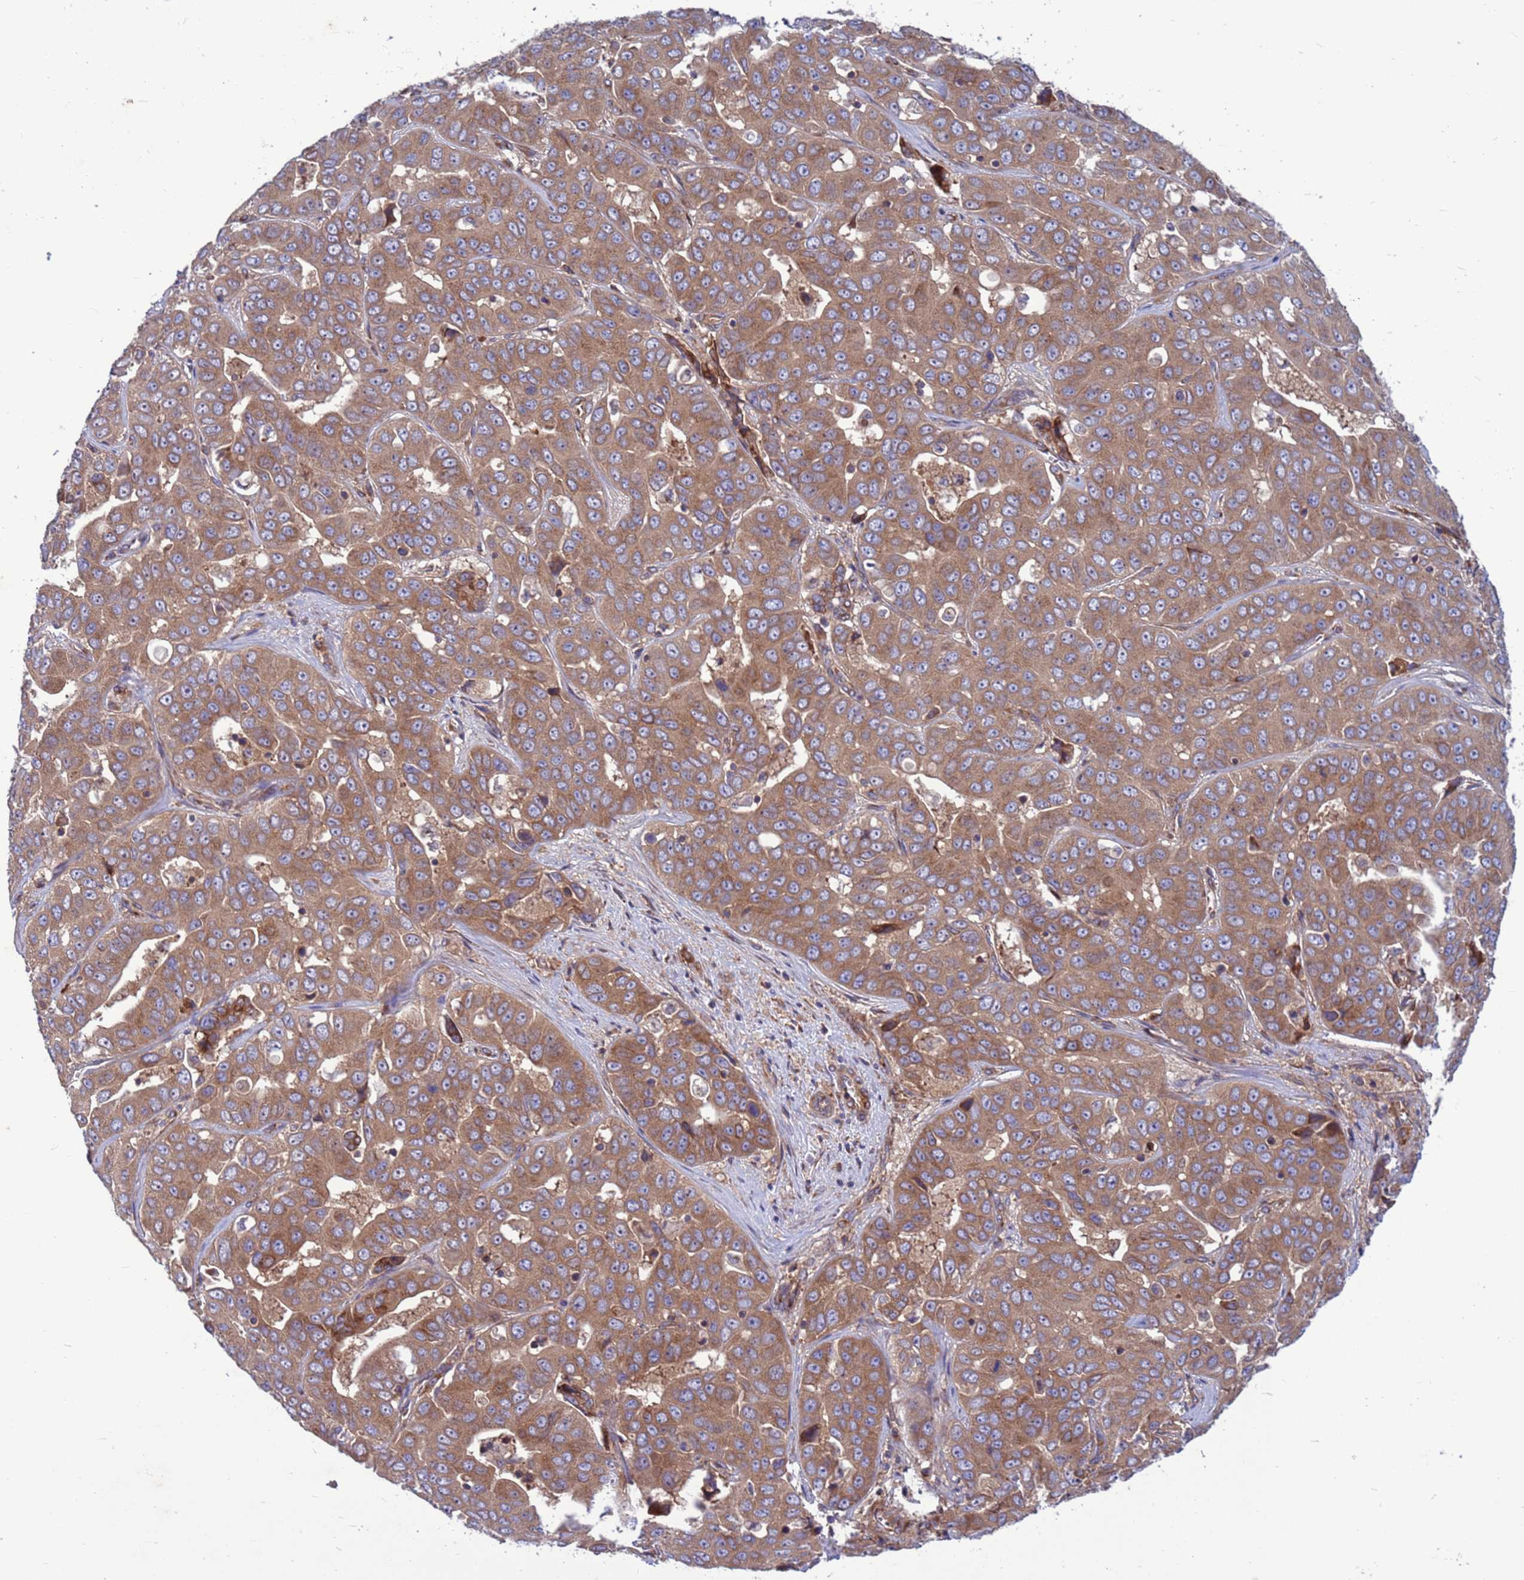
{"staining": {"intensity": "moderate", "quantity": ">75%", "location": "cytoplasmic/membranous"}, "tissue": "liver cancer", "cell_type": "Tumor cells", "image_type": "cancer", "snomed": [{"axis": "morphology", "description": "Cholangiocarcinoma"}, {"axis": "topography", "description": "Liver"}], "caption": "Brown immunohistochemical staining in liver cancer (cholangiocarcinoma) shows moderate cytoplasmic/membranous expression in about >75% of tumor cells.", "gene": "ZC3HAV1", "patient": {"sex": "female", "age": 52}}